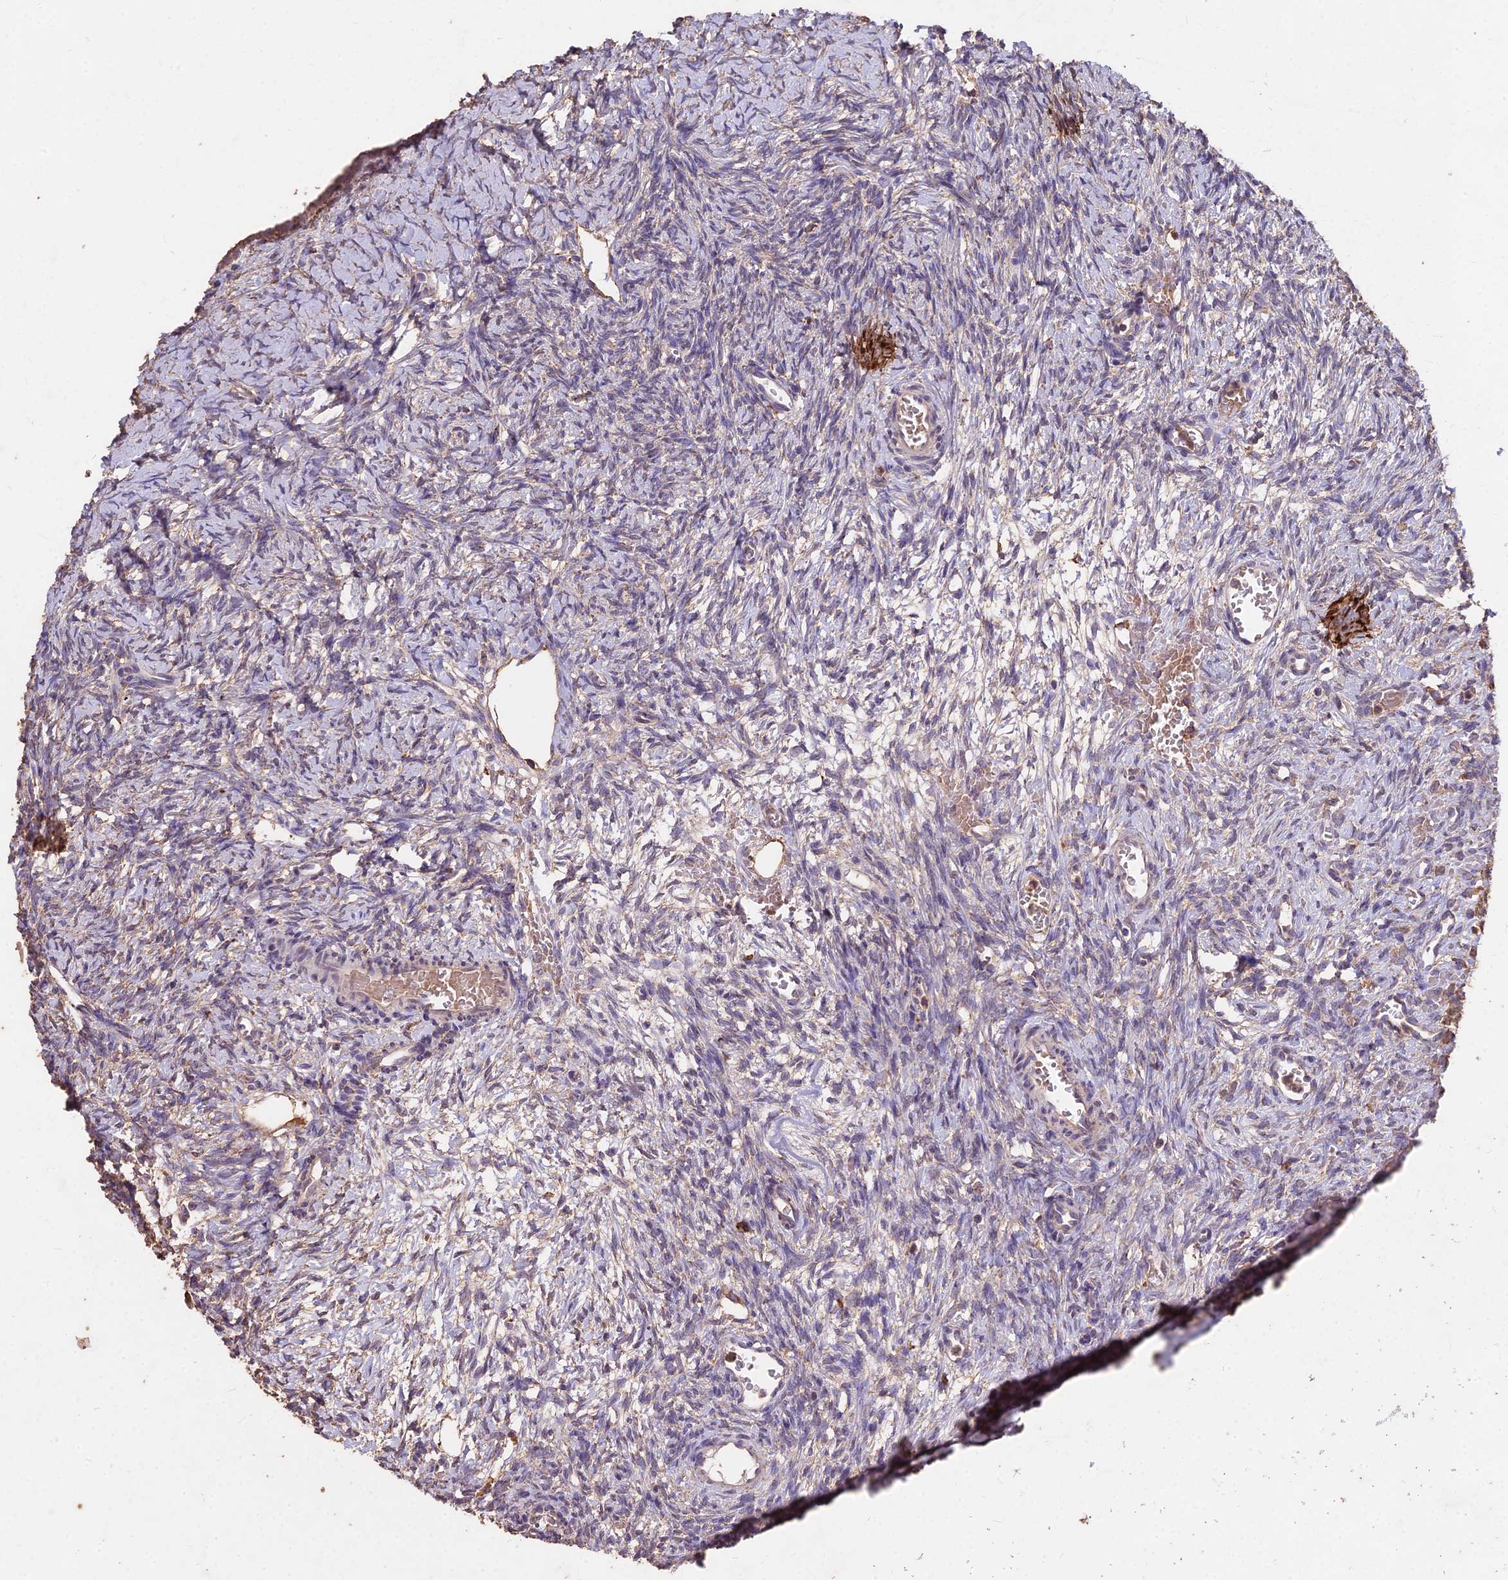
{"staining": {"intensity": "moderate", "quantity": ">75%", "location": "cytoplasmic/membranous"}, "tissue": "ovary", "cell_type": "Follicle cells", "image_type": "normal", "snomed": [{"axis": "morphology", "description": "Normal tissue, NOS"}, {"axis": "topography", "description": "Ovary"}], "caption": "Follicle cells exhibit medium levels of moderate cytoplasmic/membranous staining in about >75% of cells in normal human ovary.", "gene": "CEMIP2", "patient": {"sex": "female", "age": 39}}